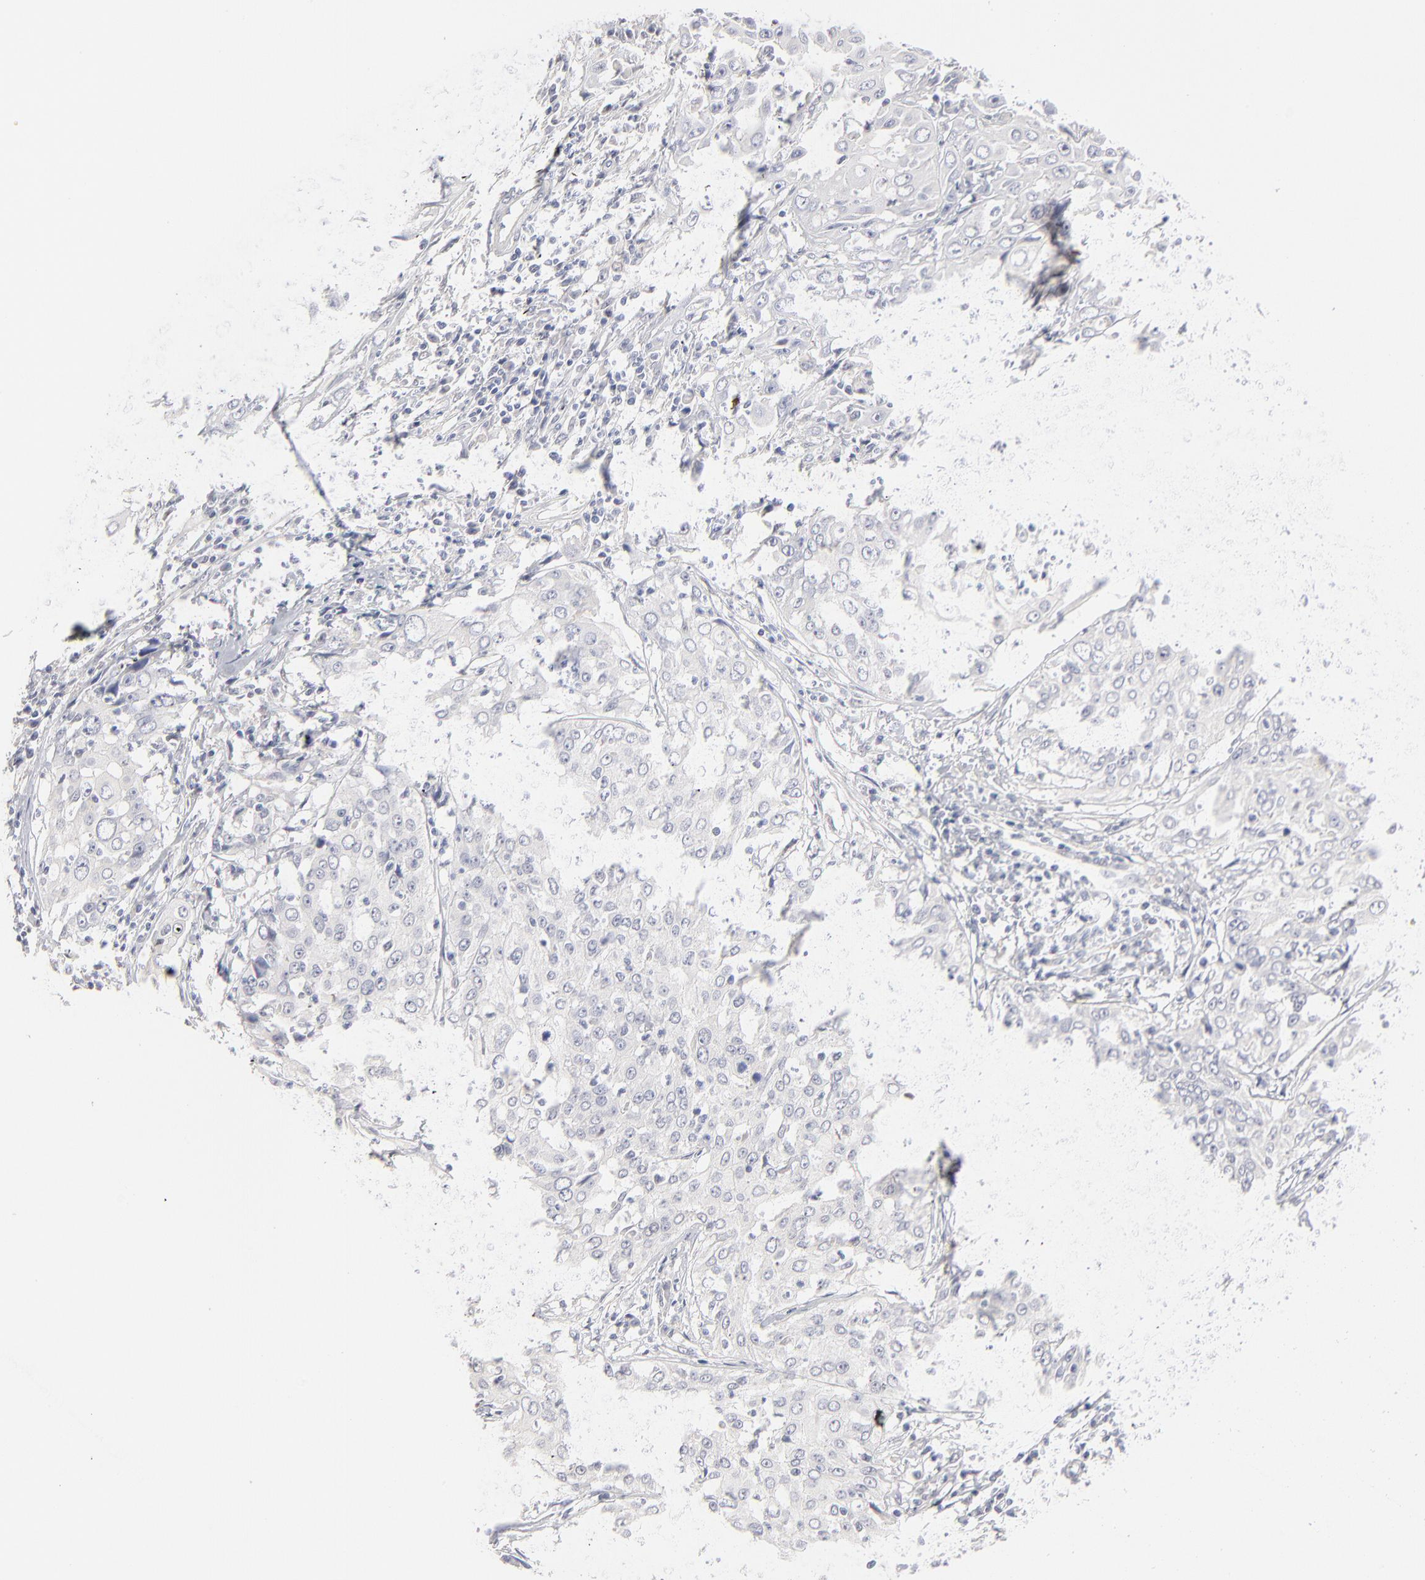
{"staining": {"intensity": "negative", "quantity": "none", "location": "none"}, "tissue": "cervical cancer", "cell_type": "Tumor cells", "image_type": "cancer", "snomed": [{"axis": "morphology", "description": "Squamous cell carcinoma, NOS"}, {"axis": "topography", "description": "Cervix"}], "caption": "This histopathology image is of squamous cell carcinoma (cervical) stained with immunohistochemistry (IHC) to label a protein in brown with the nuclei are counter-stained blue. There is no staining in tumor cells.", "gene": "RBM3", "patient": {"sex": "female", "age": 39}}